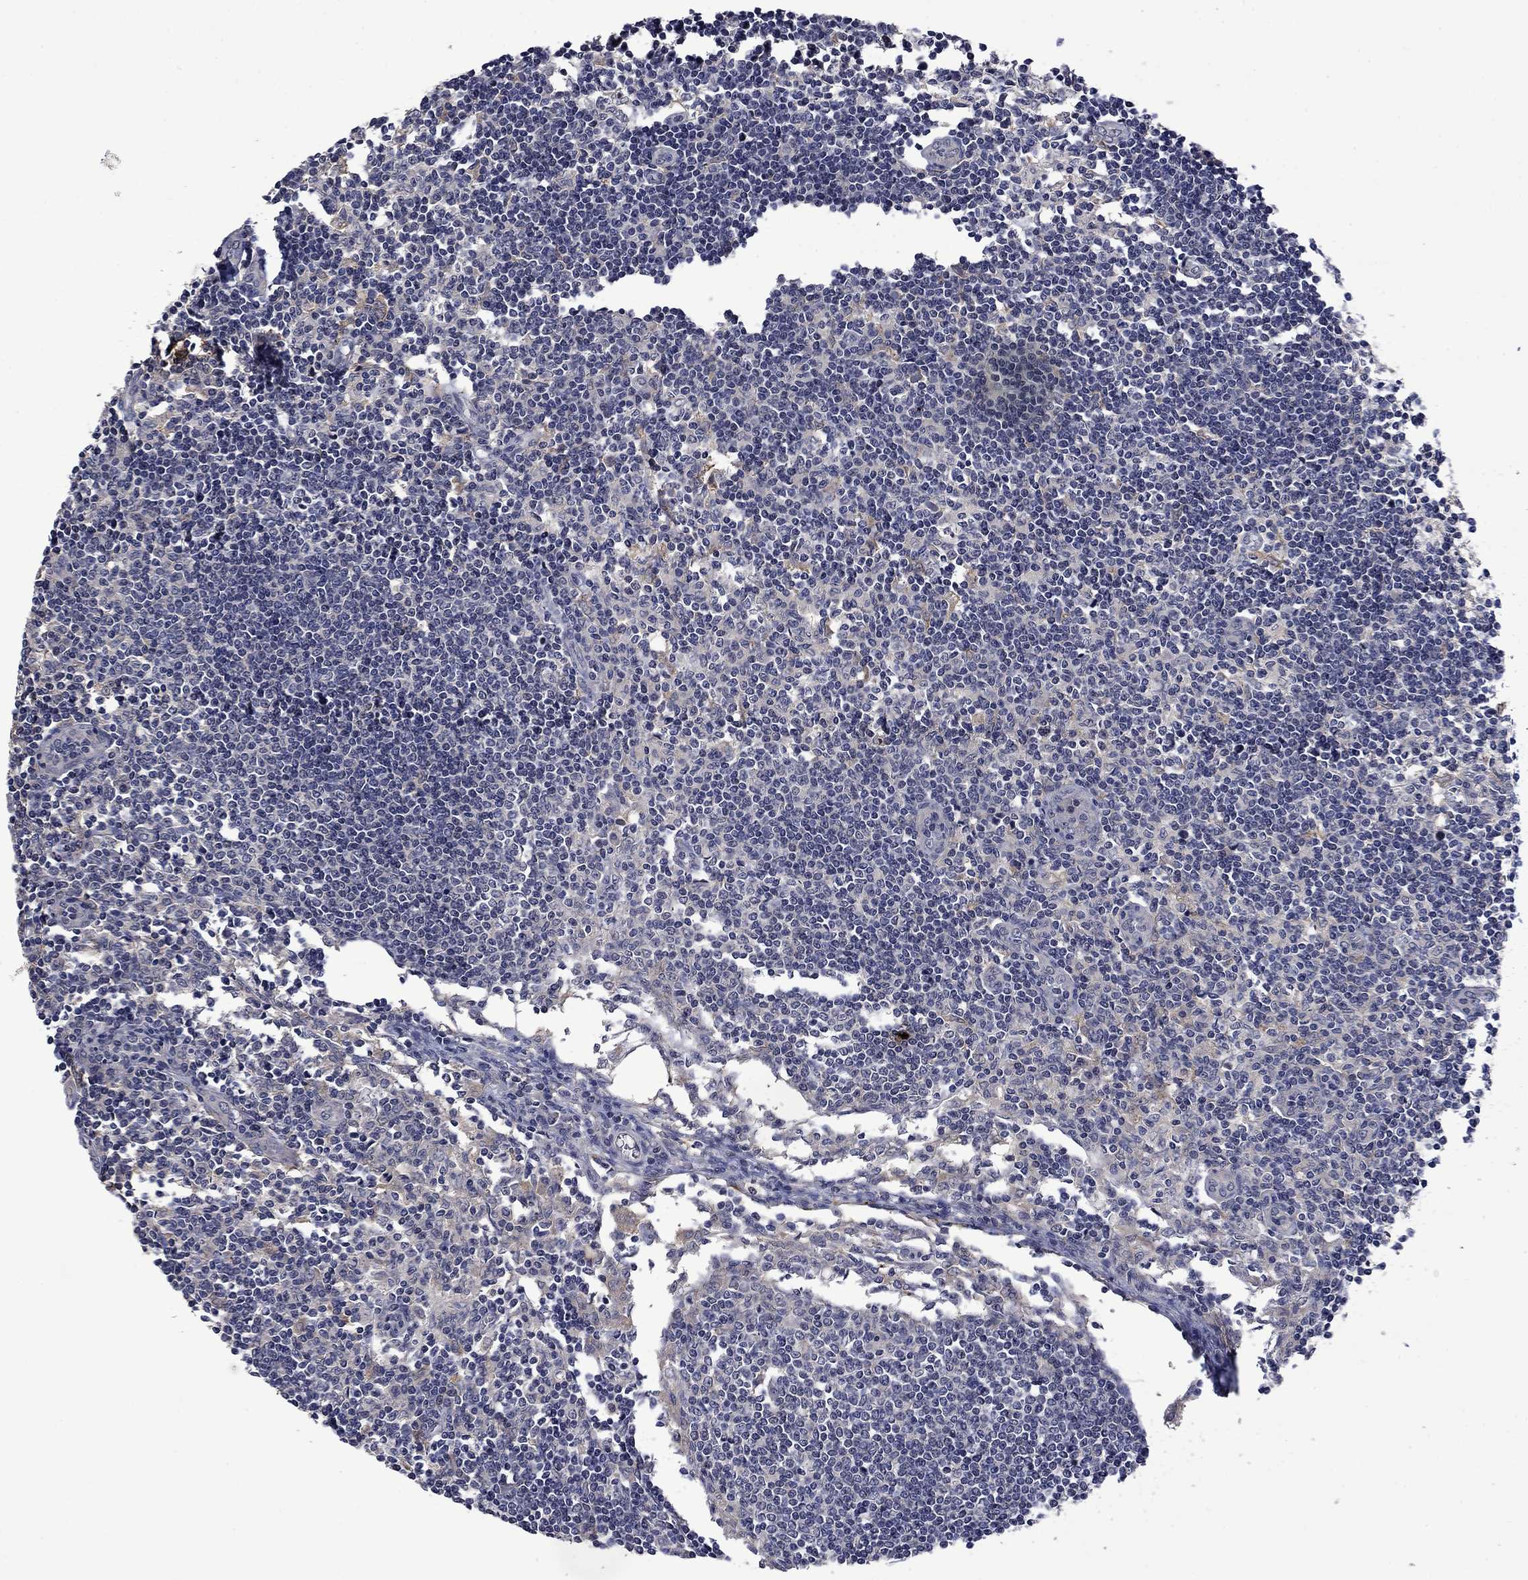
{"staining": {"intensity": "negative", "quantity": "none", "location": "none"}, "tissue": "lymph node", "cell_type": "Non-germinal center cells", "image_type": "normal", "snomed": [{"axis": "morphology", "description": "Normal tissue, NOS"}, {"axis": "topography", "description": "Lymph node"}], "caption": "DAB (3,3'-diaminobenzidine) immunohistochemical staining of benign human lymph node exhibits no significant expression in non-germinal center cells. The staining is performed using DAB (3,3'-diaminobenzidine) brown chromogen with nuclei counter-stained in using hematoxylin.", "gene": "PHKA1", "patient": {"sex": "male", "age": 59}}